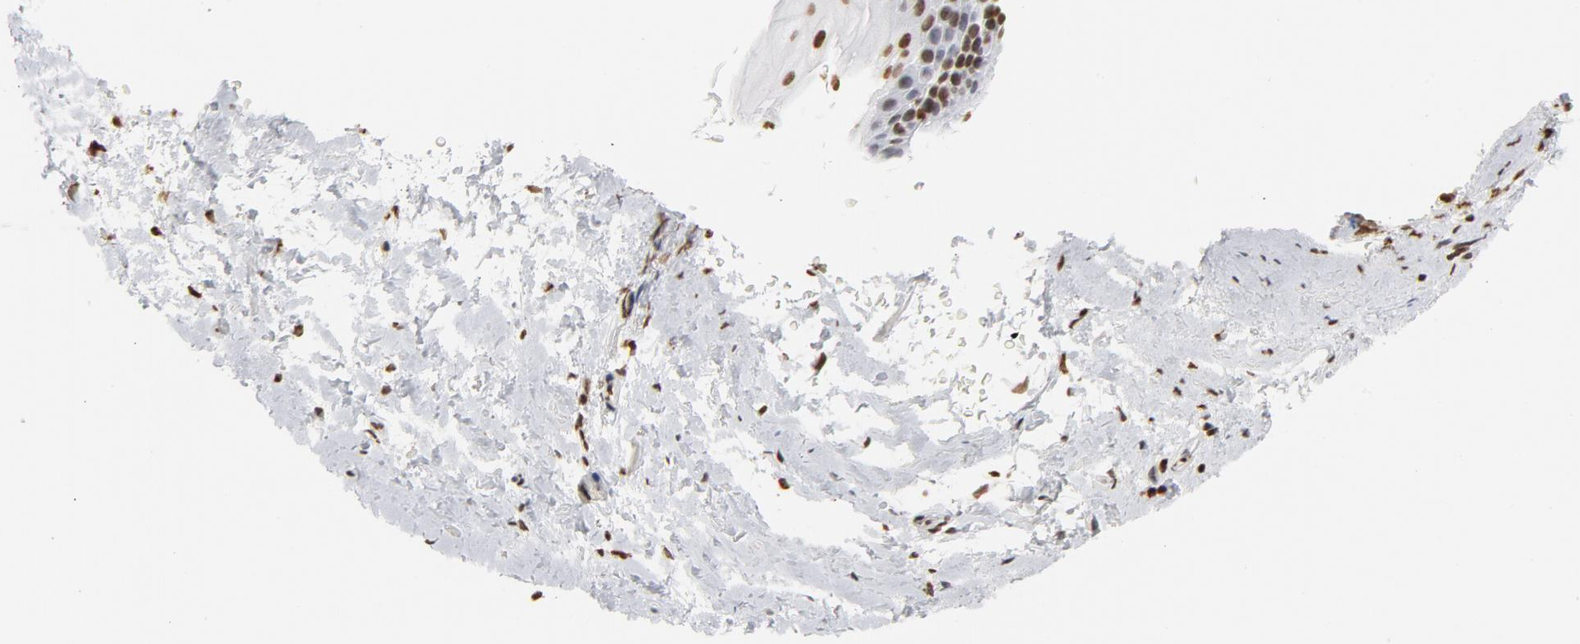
{"staining": {"intensity": "moderate", "quantity": ">75%", "location": "nuclear"}, "tissue": "esophagus", "cell_type": "Squamous epithelial cells", "image_type": "normal", "snomed": [{"axis": "morphology", "description": "Normal tissue, NOS"}, {"axis": "topography", "description": "Esophagus"}], "caption": "A high-resolution micrograph shows IHC staining of benign esophagus, which demonstrates moderate nuclear expression in approximately >75% of squamous epithelial cells. (IHC, brightfield microscopy, high magnification).", "gene": "H2AC12", "patient": {"sex": "female", "age": 70}}